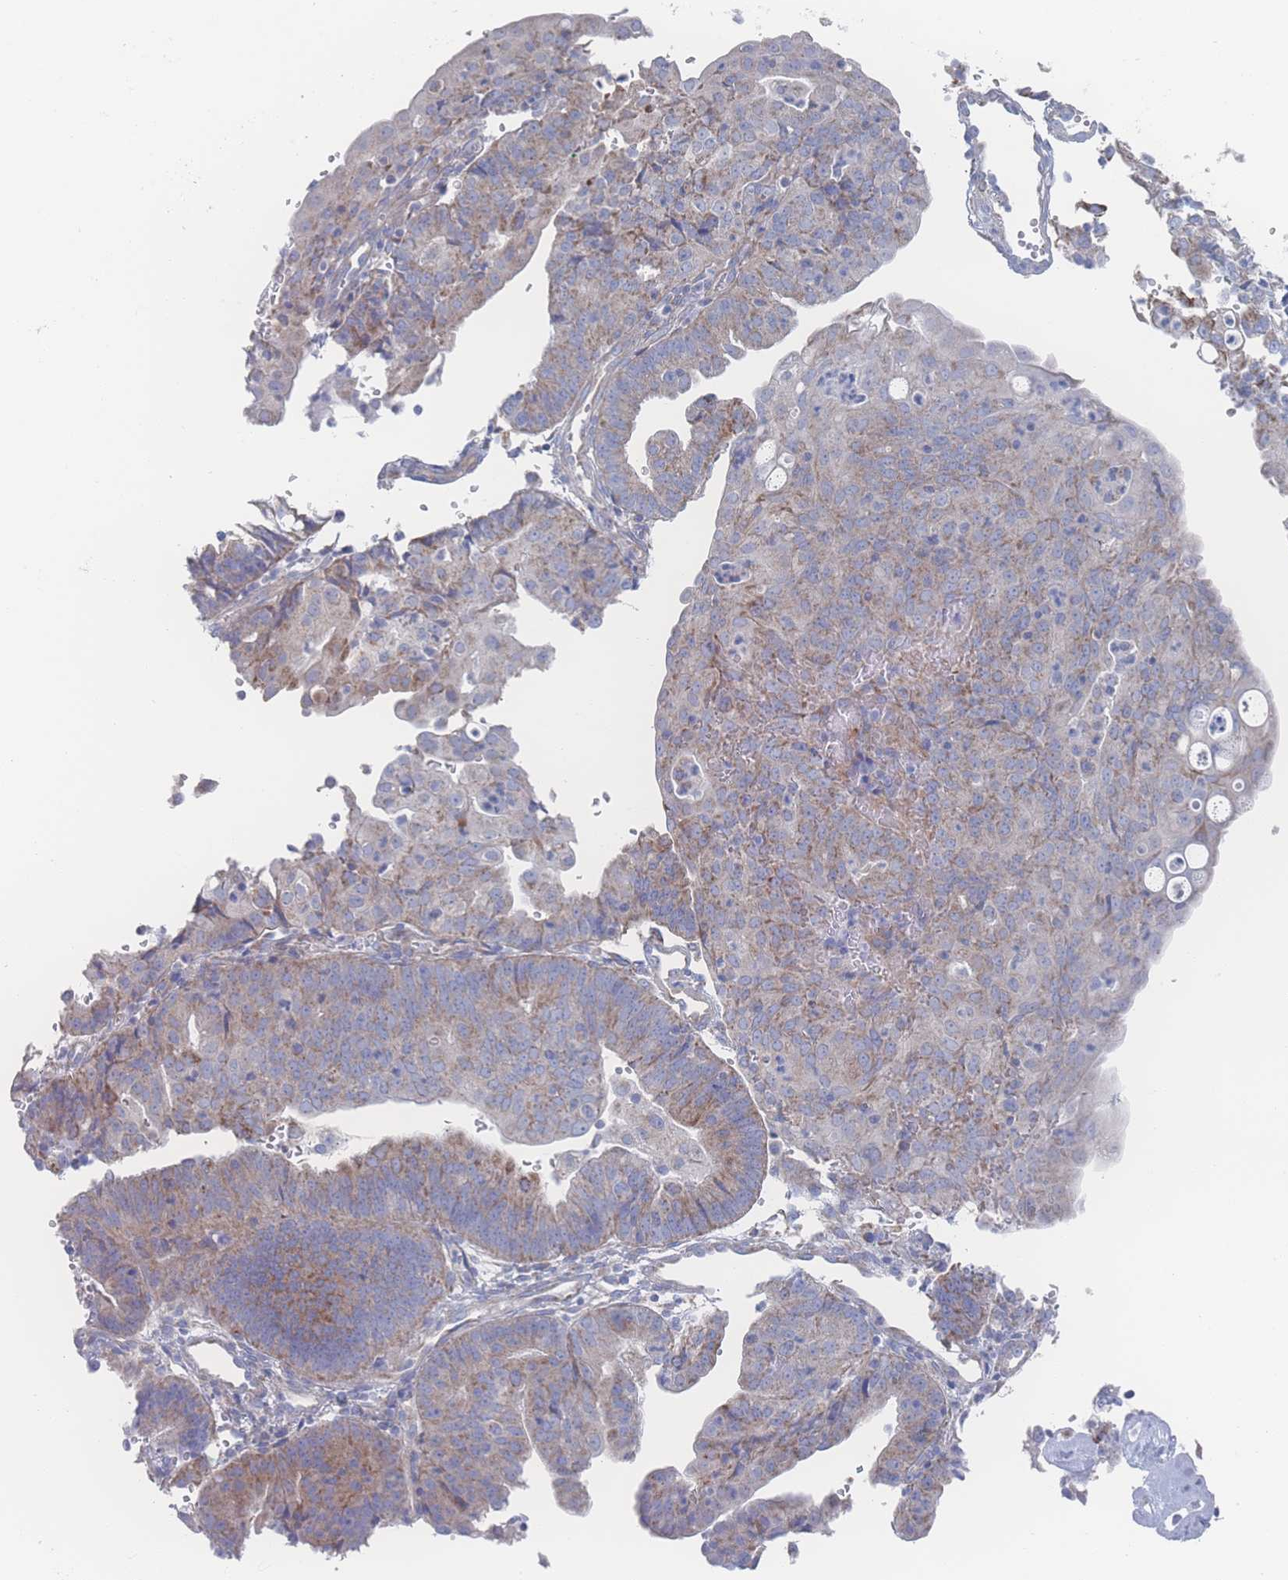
{"staining": {"intensity": "moderate", "quantity": ">75%", "location": "cytoplasmic/membranous"}, "tissue": "endometrial cancer", "cell_type": "Tumor cells", "image_type": "cancer", "snomed": [{"axis": "morphology", "description": "Adenocarcinoma, NOS"}, {"axis": "topography", "description": "Endometrium"}], "caption": "Brown immunohistochemical staining in human adenocarcinoma (endometrial) exhibits moderate cytoplasmic/membranous positivity in approximately >75% of tumor cells.", "gene": "SNPH", "patient": {"sex": "female", "age": 56}}